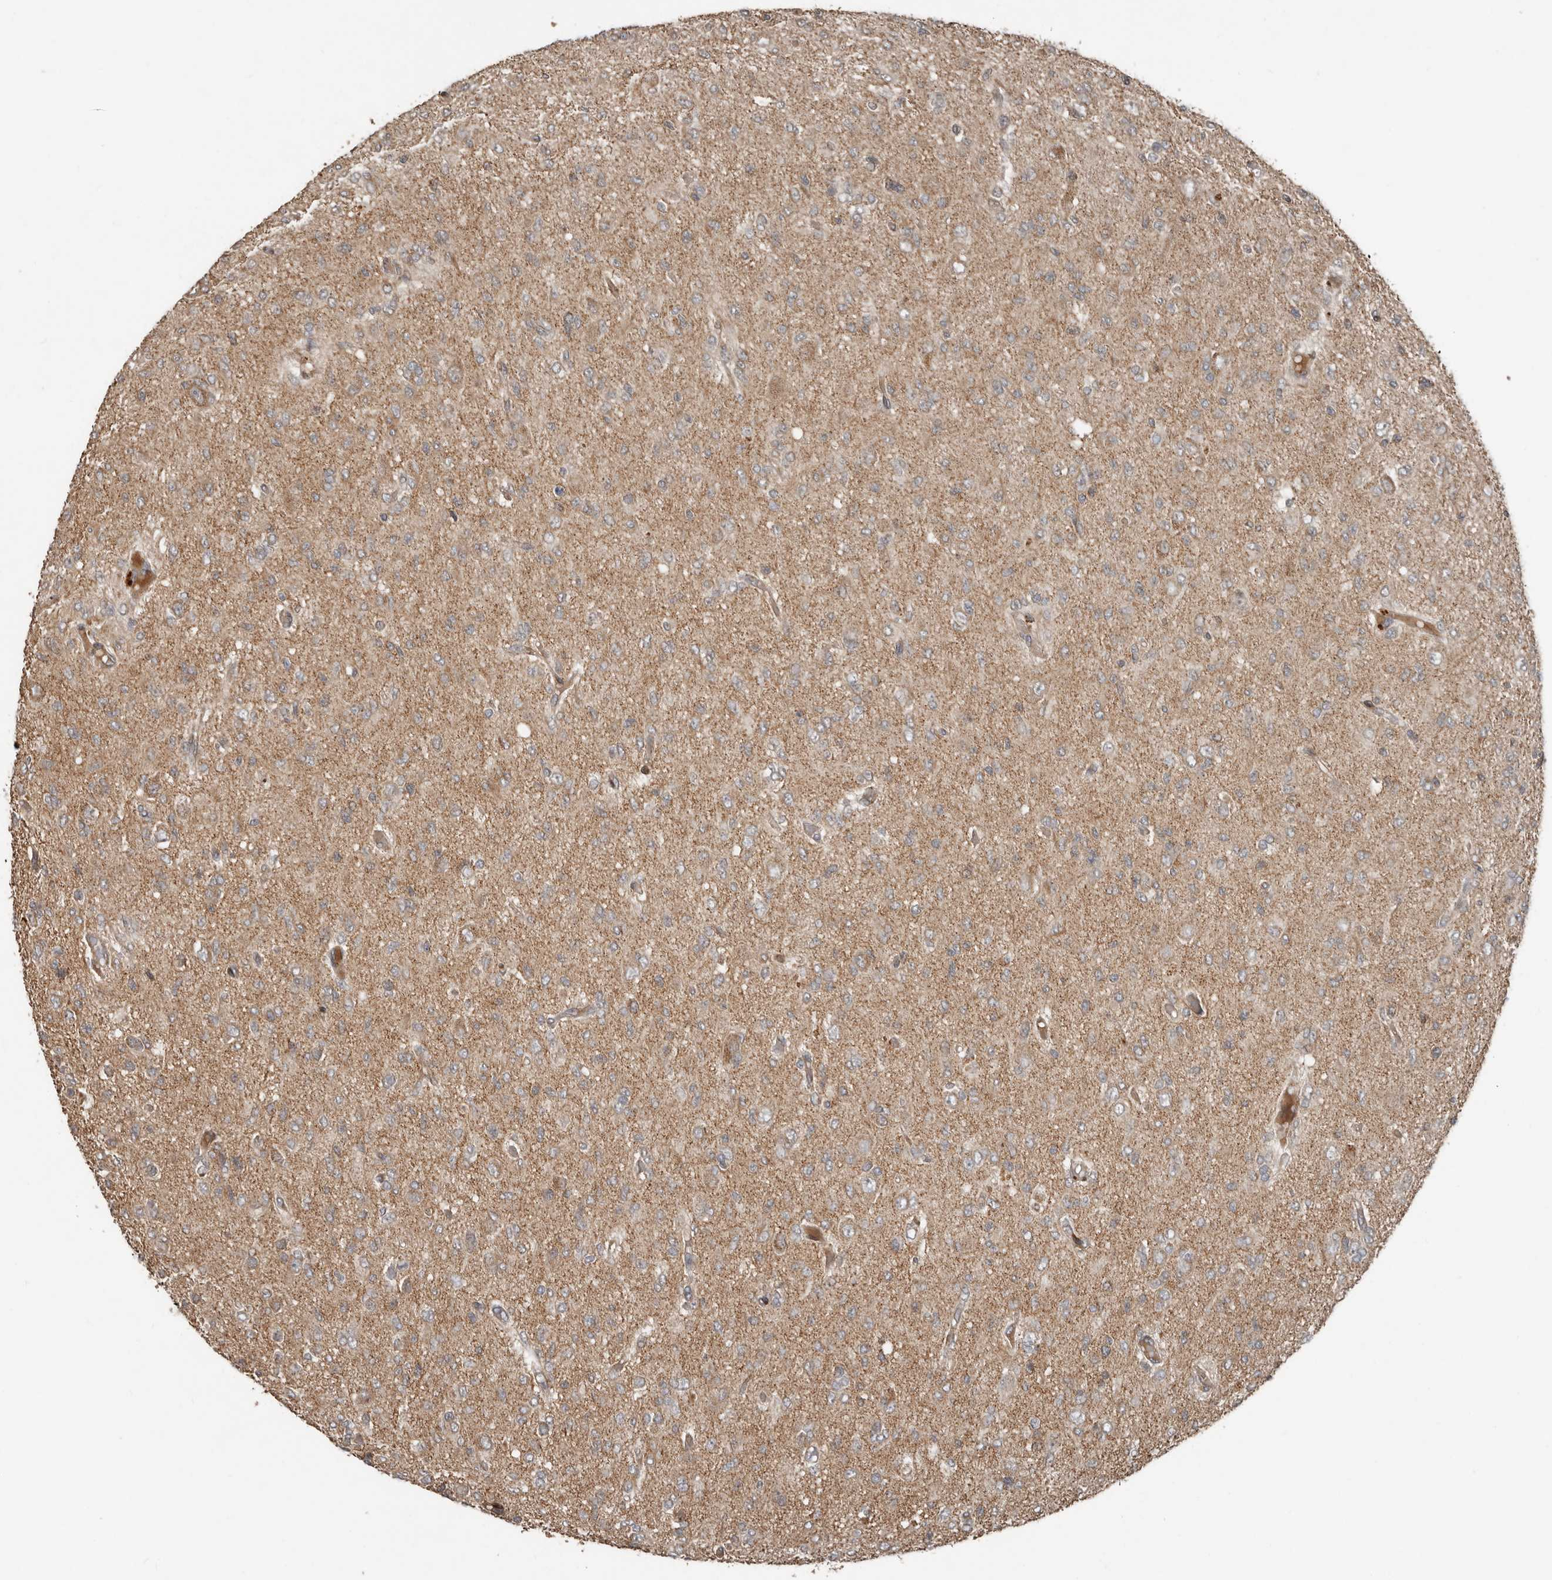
{"staining": {"intensity": "weak", "quantity": ">75%", "location": "cytoplasmic/membranous"}, "tissue": "glioma", "cell_type": "Tumor cells", "image_type": "cancer", "snomed": [{"axis": "morphology", "description": "Glioma, malignant, High grade"}, {"axis": "topography", "description": "Brain"}], "caption": "Malignant glioma (high-grade) tissue reveals weak cytoplasmic/membranous expression in approximately >75% of tumor cells", "gene": "SLC6A7", "patient": {"sex": "female", "age": 59}}